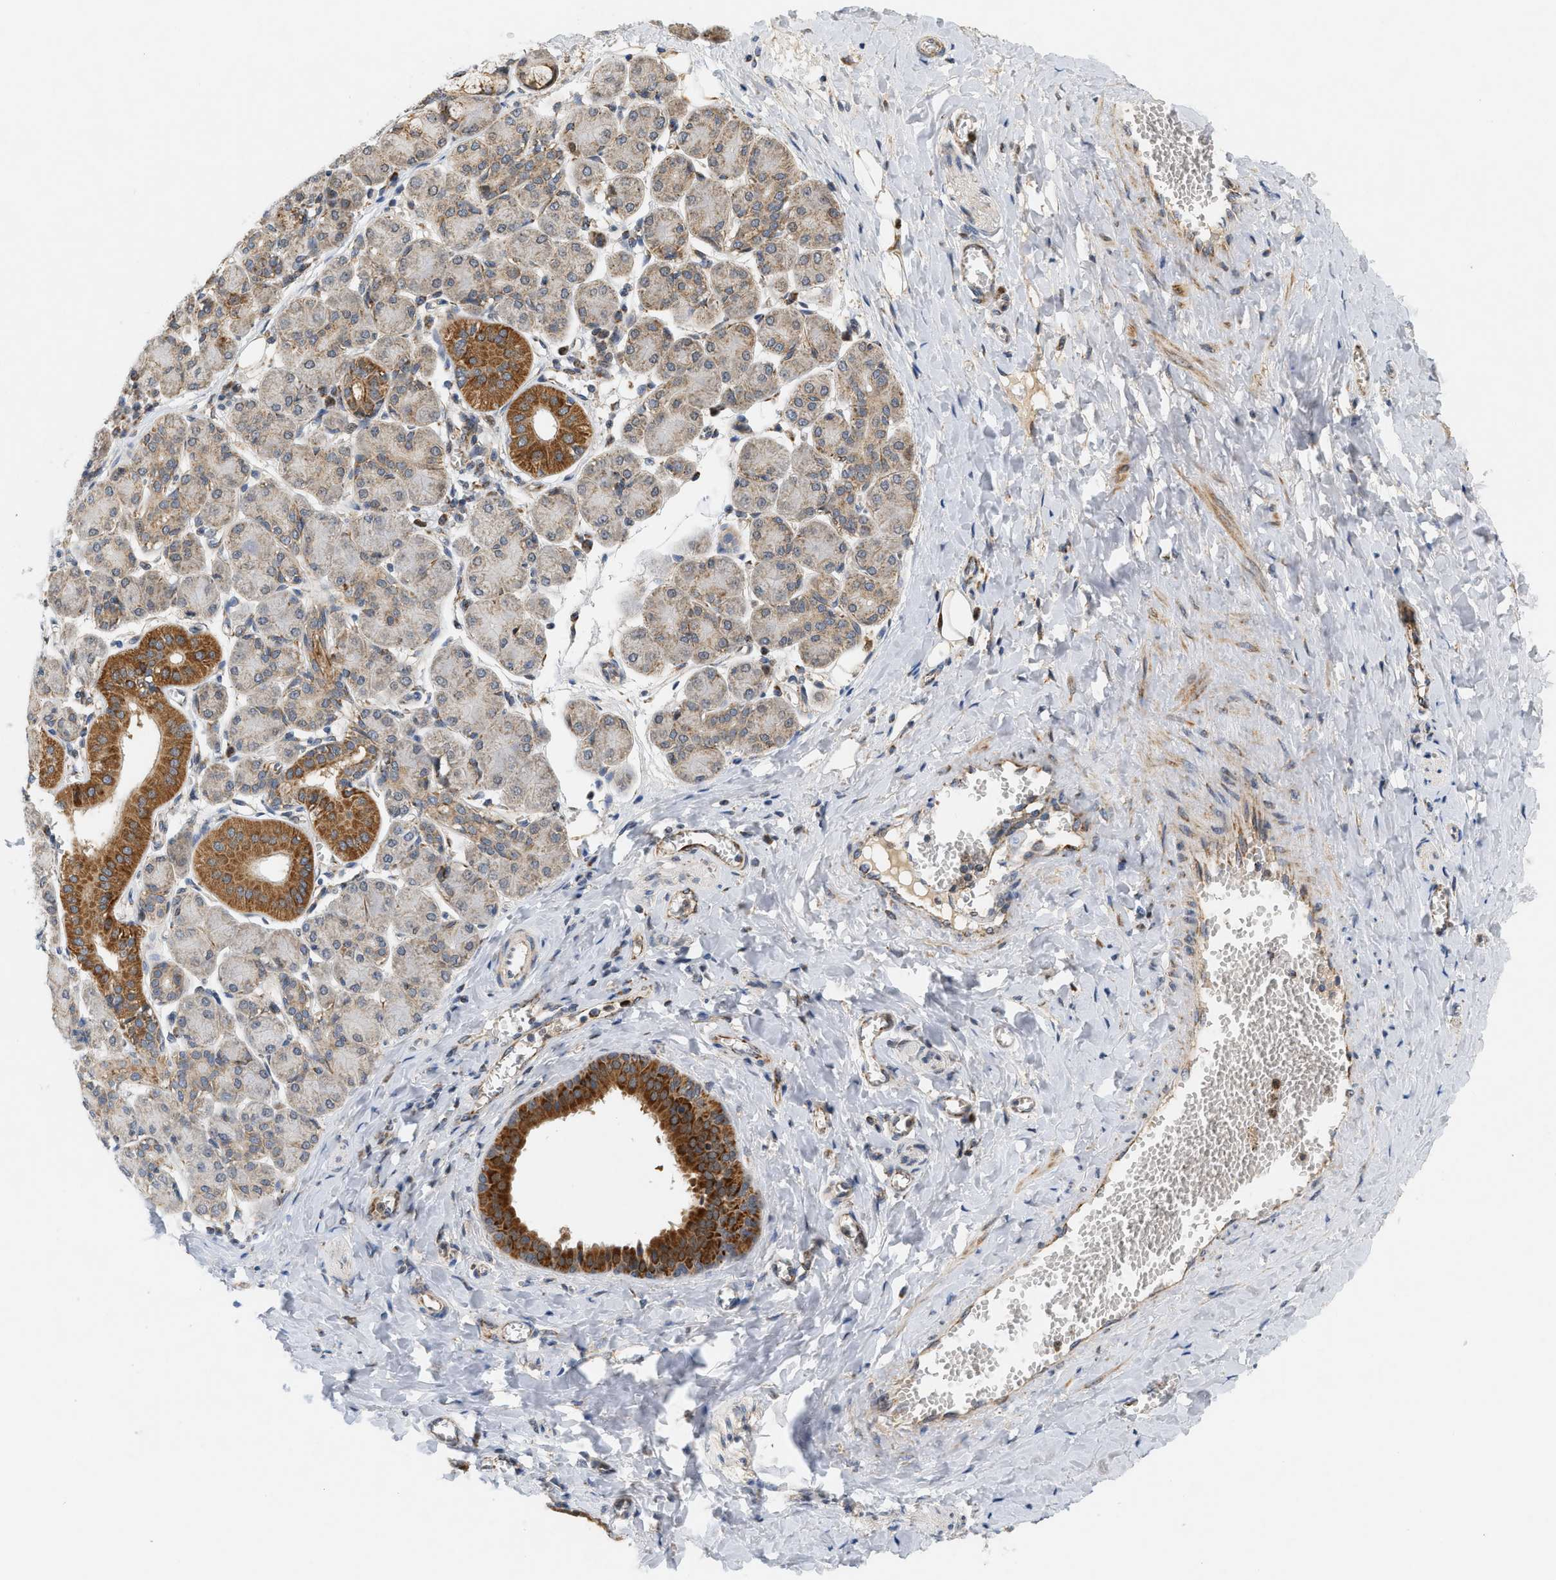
{"staining": {"intensity": "strong", "quantity": "25%-75%", "location": "cytoplasmic/membranous"}, "tissue": "salivary gland", "cell_type": "Glandular cells", "image_type": "normal", "snomed": [{"axis": "morphology", "description": "Normal tissue, NOS"}, {"axis": "morphology", "description": "Inflammation, NOS"}, {"axis": "topography", "description": "Lymph node"}, {"axis": "topography", "description": "Salivary gland"}], "caption": "About 25%-75% of glandular cells in normal human salivary gland reveal strong cytoplasmic/membranous protein expression as visualized by brown immunohistochemical staining.", "gene": "MCU", "patient": {"sex": "male", "age": 3}}